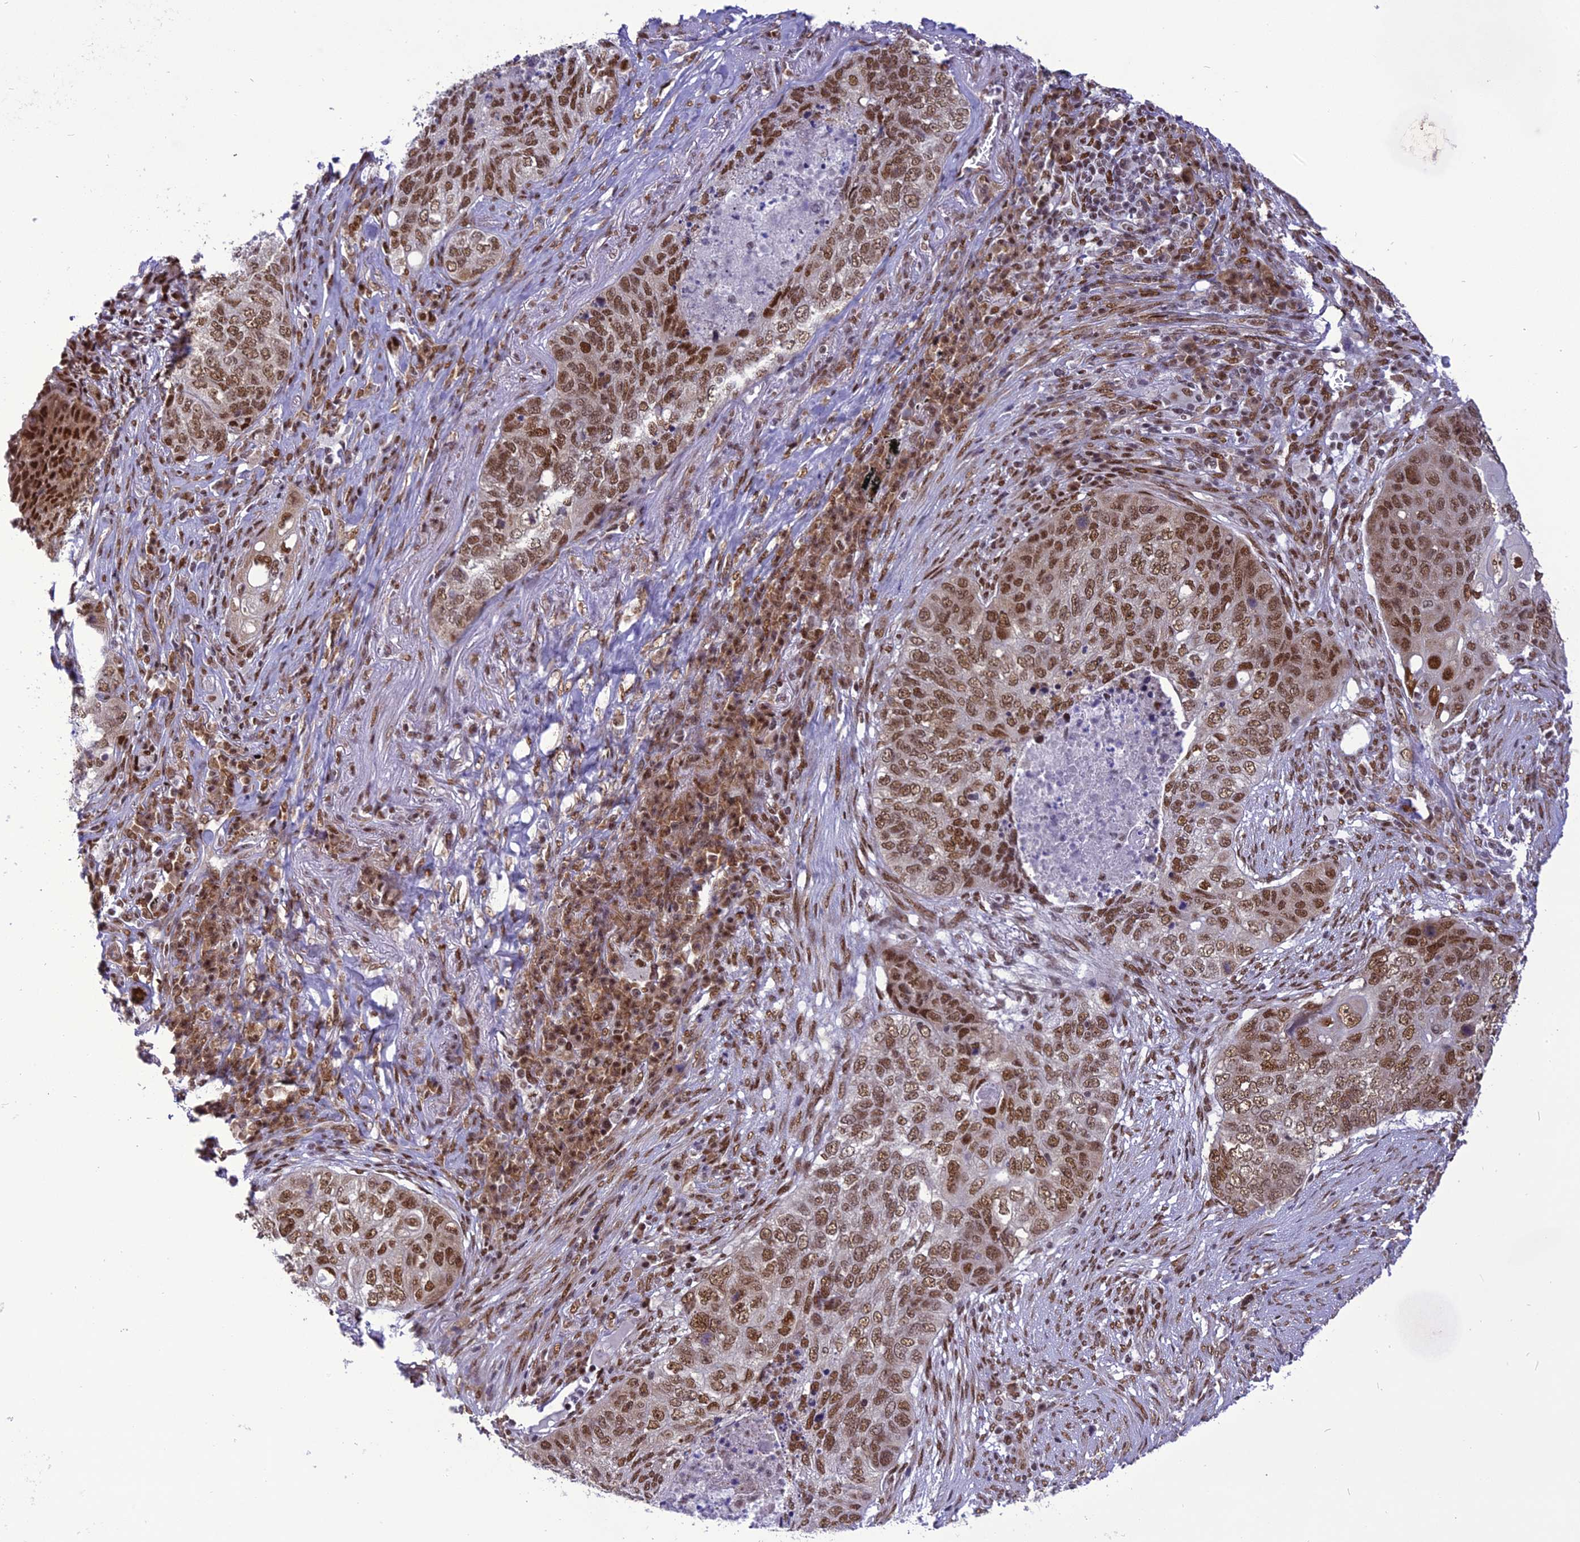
{"staining": {"intensity": "moderate", "quantity": ">75%", "location": "nuclear"}, "tissue": "lung cancer", "cell_type": "Tumor cells", "image_type": "cancer", "snomed": [{"axis": "morphology", "description": "Squamous cell carcinoma, NOS"}, {"axis": "topography", "description": "Lung"}], "caption": "Protein staining of lung cancer (squamous cell carcinoma) tissue exhibits moderate nuclear staining in about >75% of tumor cells.", "gene": "DDX1", "patient": {"sex": "female", "age": 63}}